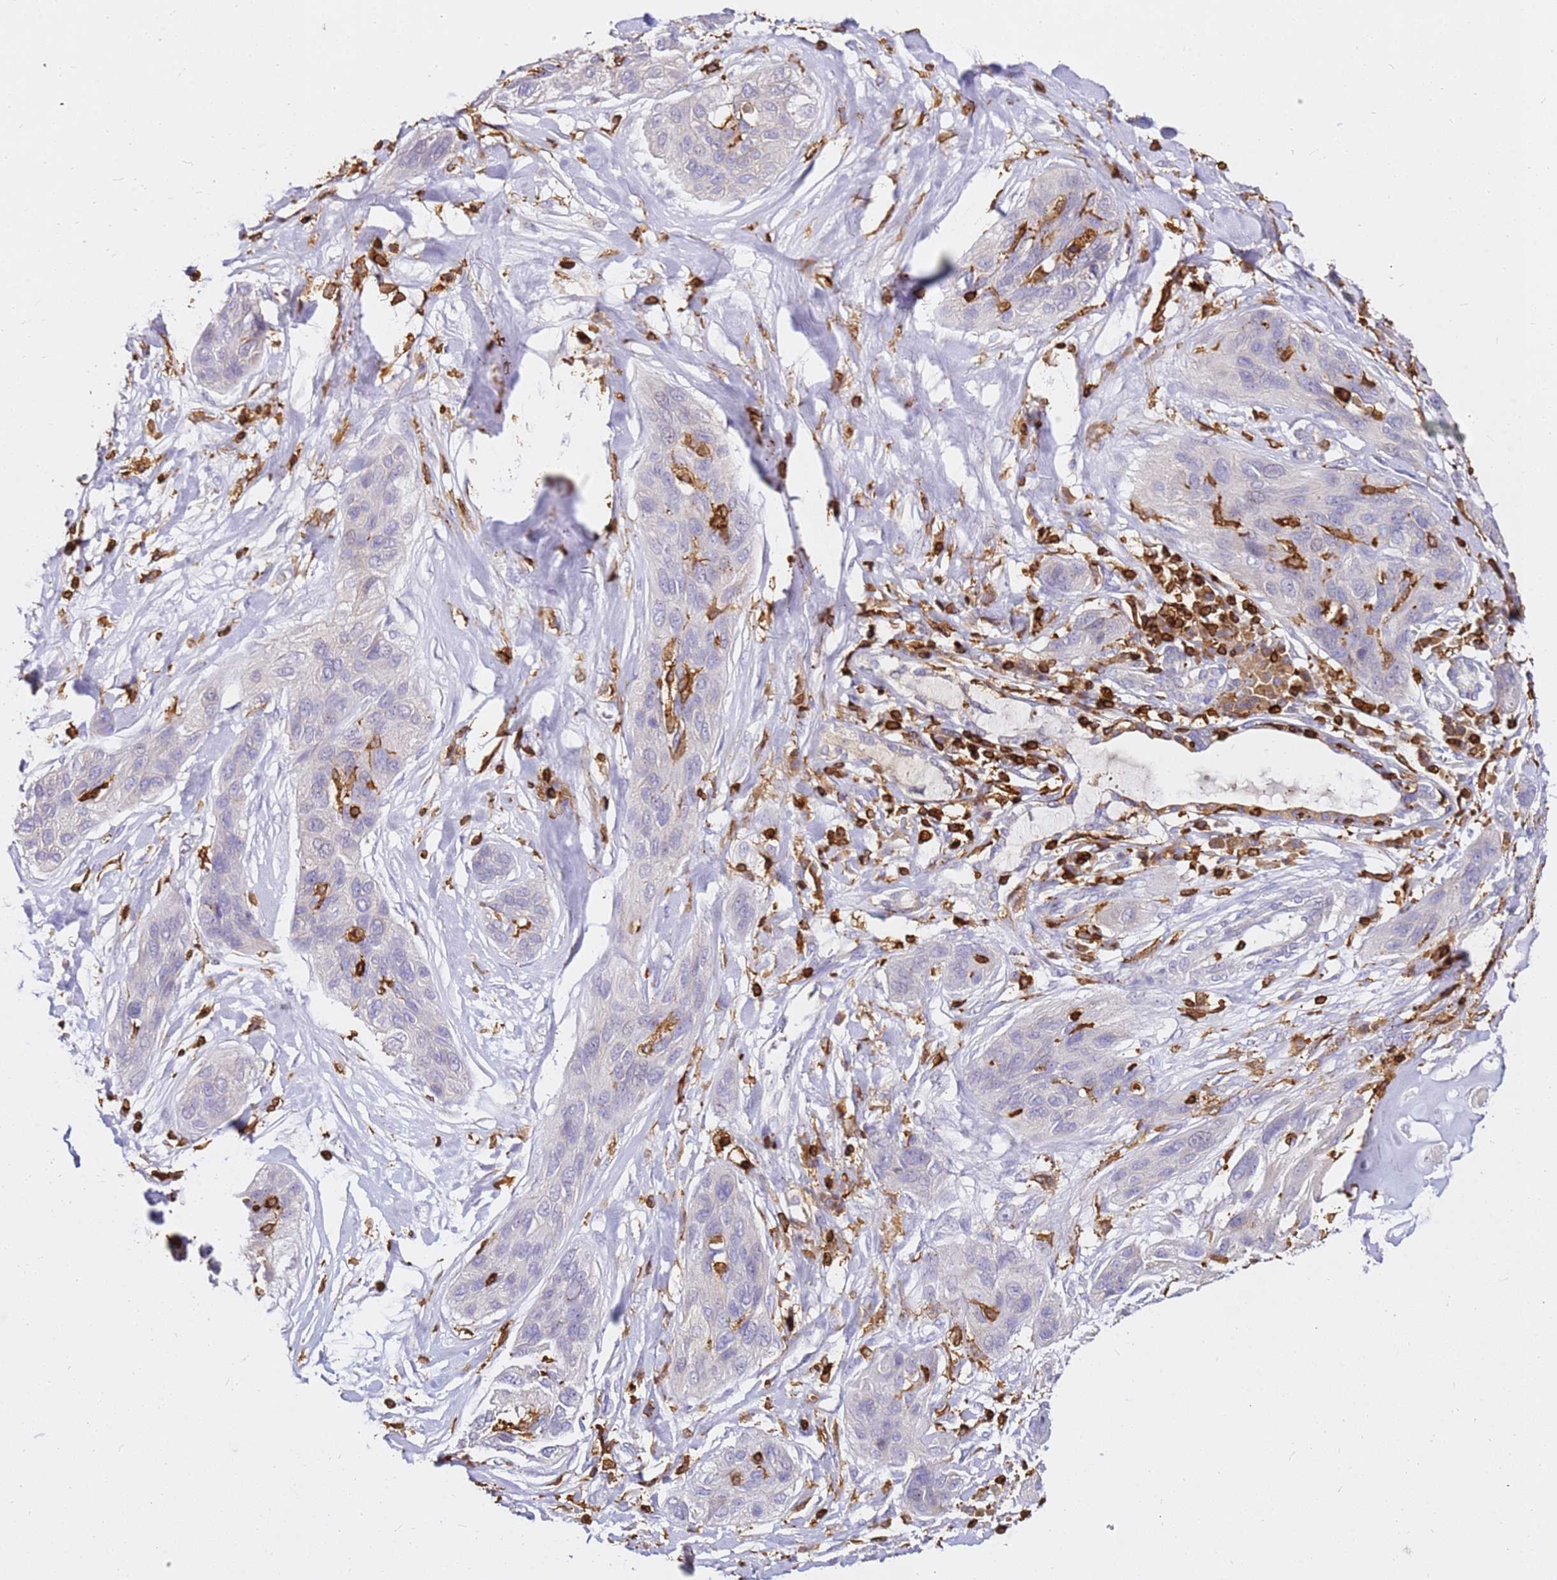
{"staining": {"intensity": "negative", "quantity": "none", "location": "none"}, "tissue": "lung cancer", "cell_type": "Tumor cells", "image_type": "cancer", "snomed": [{"axis": "morphology", "description": "Squamous cell carcinoma, NOS"}, {"axis": "topography", "description": "Lung"}], "caption": "This is an immunohistochemistry micrograph of squamous cell carcinoma (lung). There is no staining in tumor cells.", "gene": "CORO1A", "patient": {"sex": "female", "age": 70}}